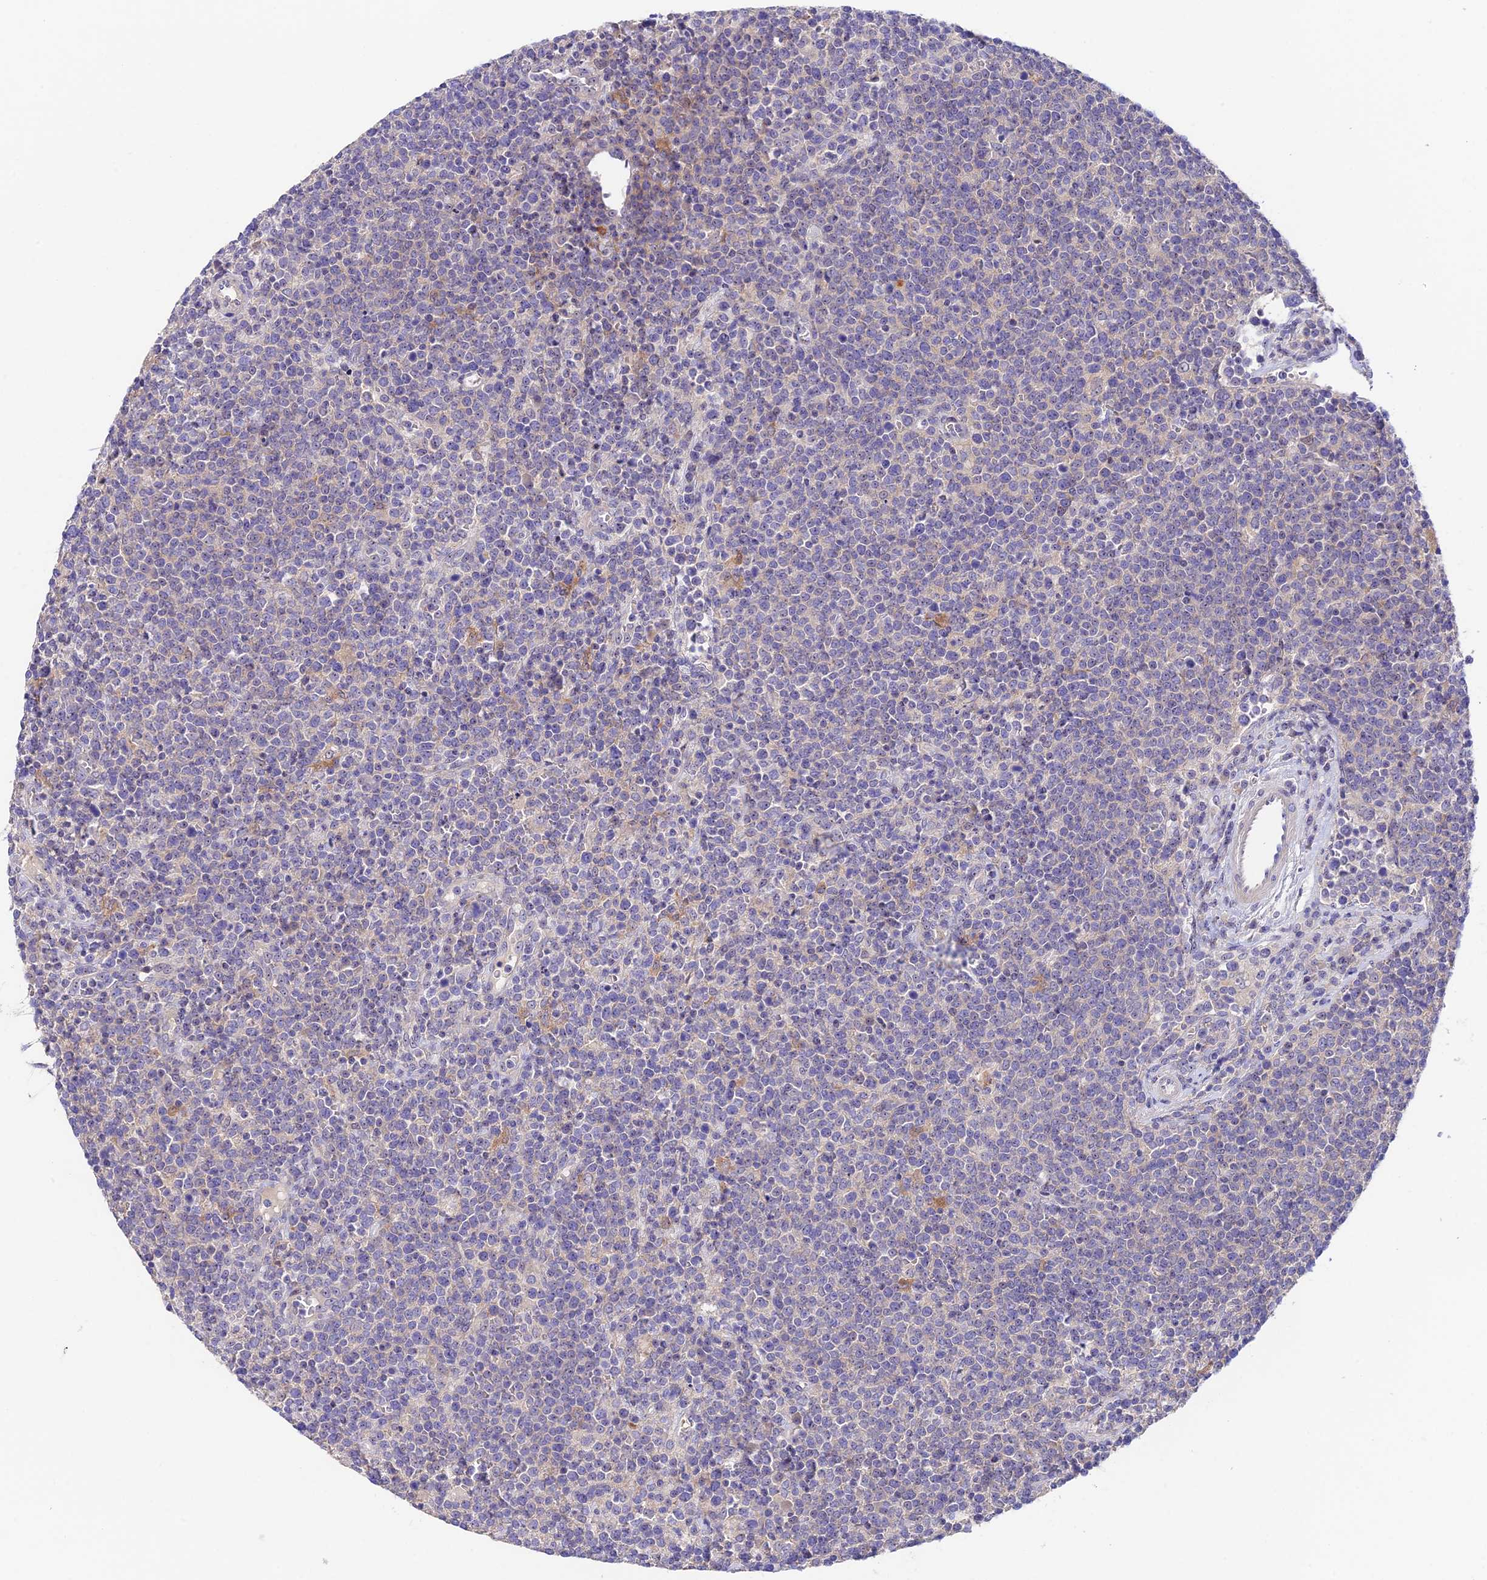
{"staining": {"intensity": "negative", "quantity": "none", "location": "none"}, "tissue": "lymphoma", "cell_type": "Tumor cells", "image_type": "cancer", "snomed": [{"axis": "morphology", "description": "Malignant lymphoma, non-Hodgkin's type, High grade"}, {"axis": "topography", "description": "Lymph node"}], "caption": "High power microscopy photomicrograph of an IHC photomicrograph of lymphoma, revealing no significant expression in tumor cells.", "gene": "DUSP29", "patient": {"sex": "male", "age": 61}}